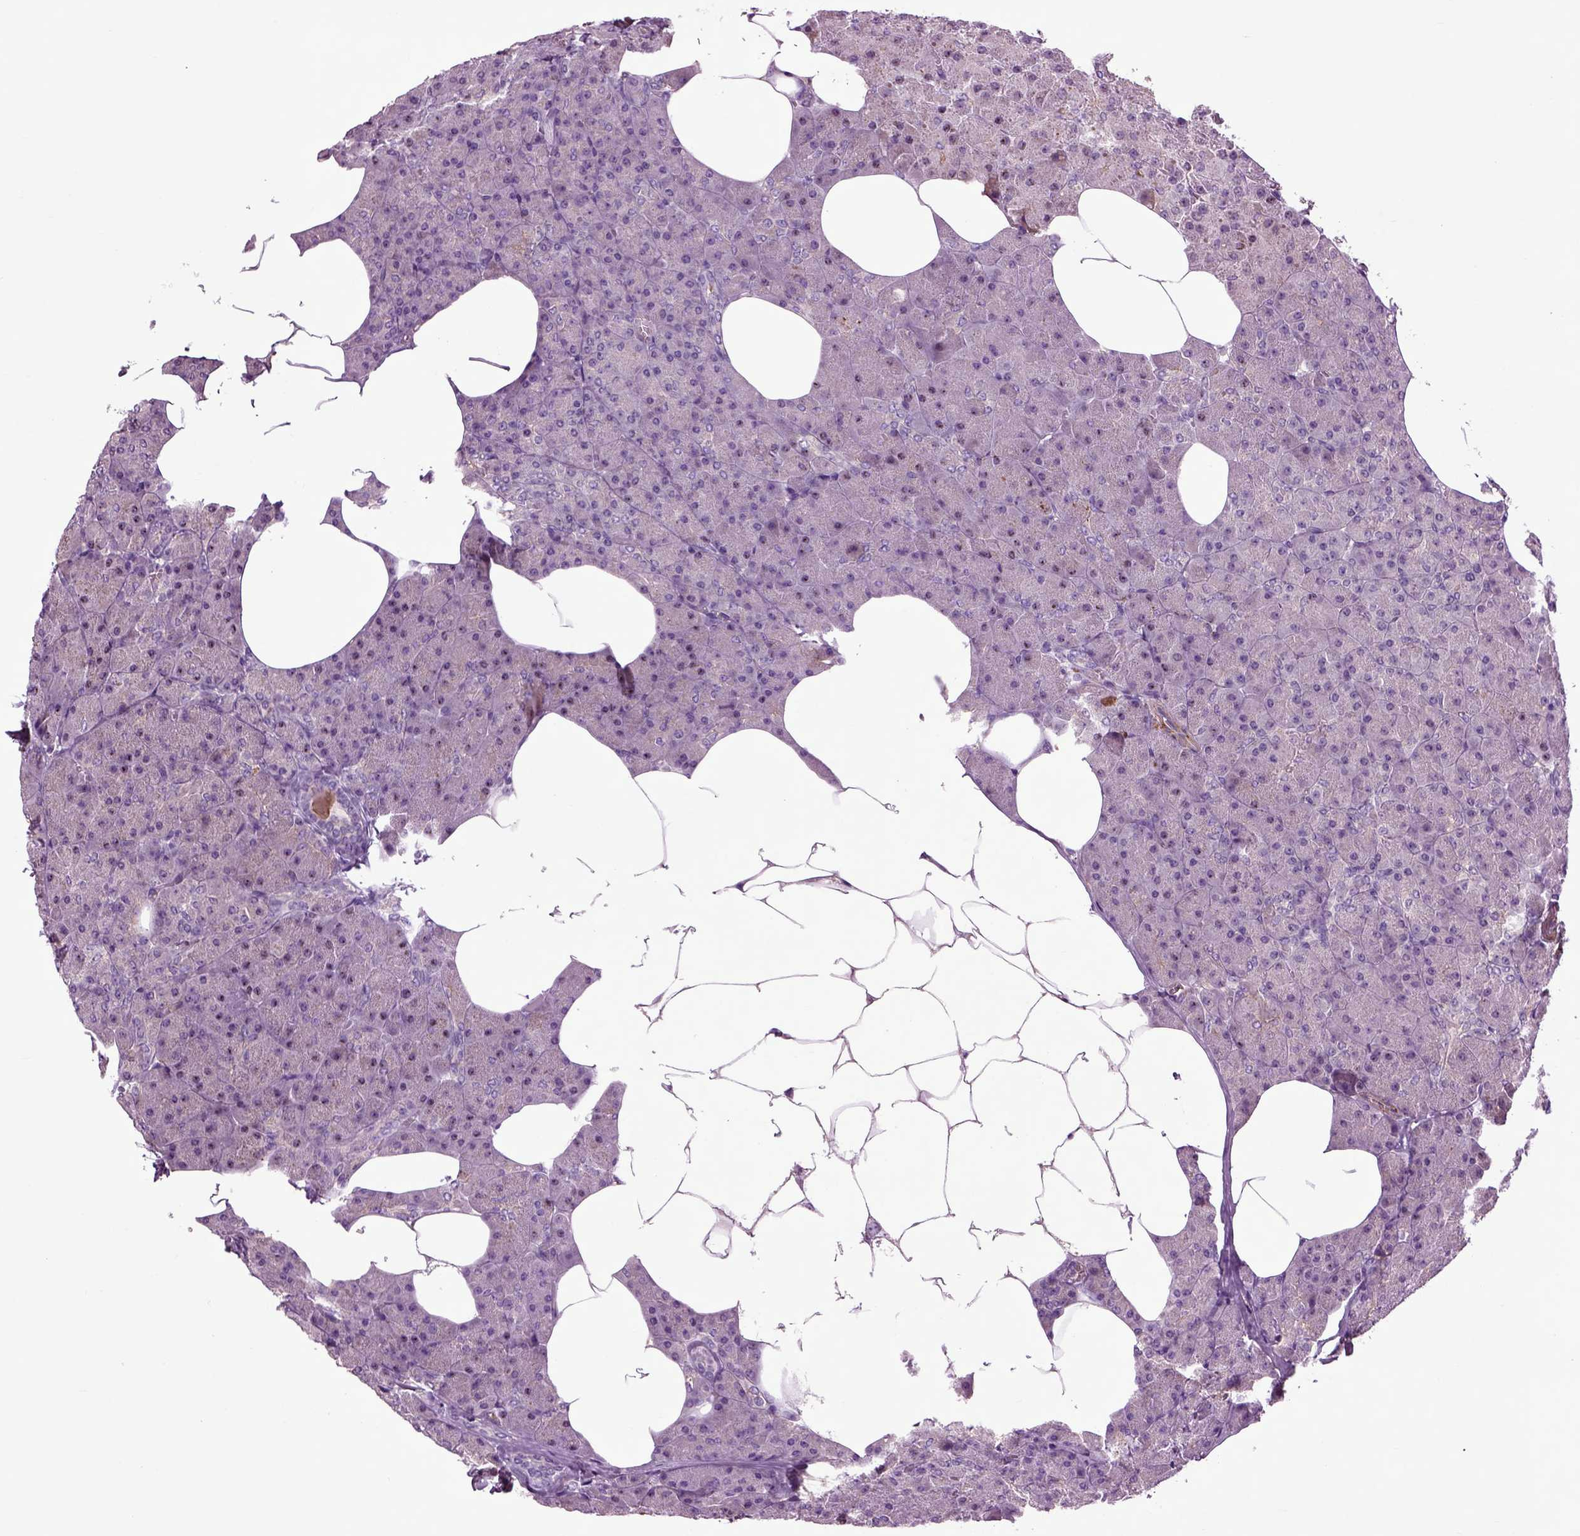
{"staining": {"intensity": "negative", "quantity": "none", "location": "none"}, "tissue": "pancreas", "cell_type": "Exocrine glandular cells", "image_type": "normal", "snomed": [{"axis": "morphology", "description": "Normal tissue, NOS"}, {"axis": "topography", "description": "Pancreas"}], "caption": "Protein analysis of unremarkable pancreas shows no significant staining in exocrine glandular cells. (DAB (3,3'-diaminobenzidine) IHC visualized using brightfield microscopy, high magnification).", "gene": "SPON1", "patient": {"sex": "female", "age": 45}}